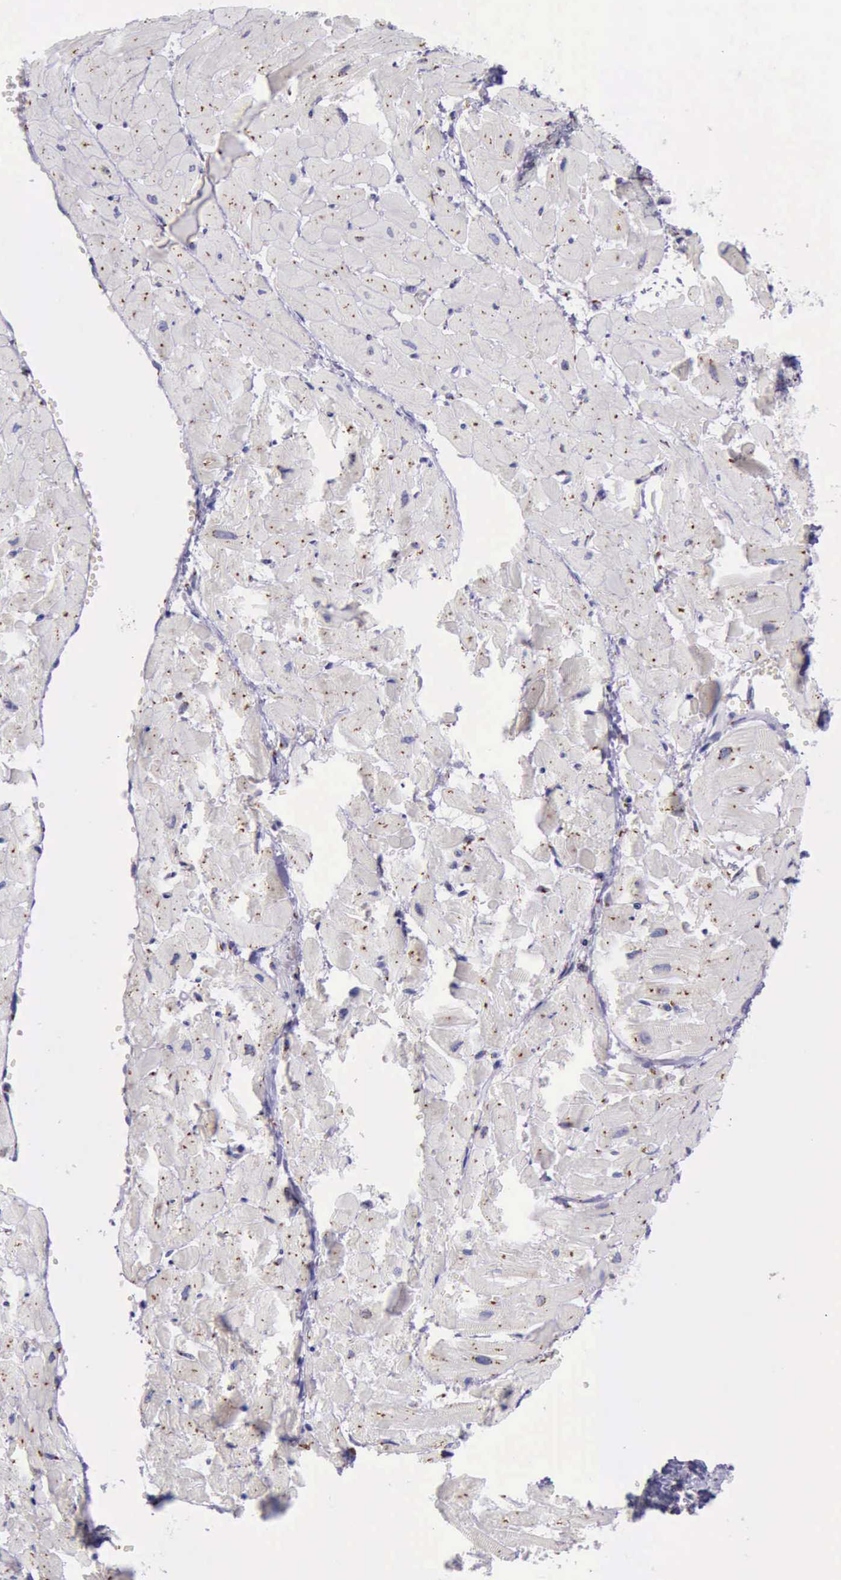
{"staining": {"intensity": "negative", "quantity": "none", "location": "none"}, "tissue": "heart muscle", "cell_type": "Cardiomyocytes", "image_type": "normal", "snomed": [{"axis": "morphology", "description": "Normal tissue, NOS"}, {"axis": "topography", "description": "Heart"}], "caption": "High magnification brightfield microscopy of normal heart muscle stained with DAB (3,3'-diaminobenzidine) (brown) and counterstained with hematoxylin (blue): cardiomyocytes show no significant expression. (DAB IHC, high magnification).", "gene": "GOLGA5", "patient": {"sex": "female", "age": 19}}